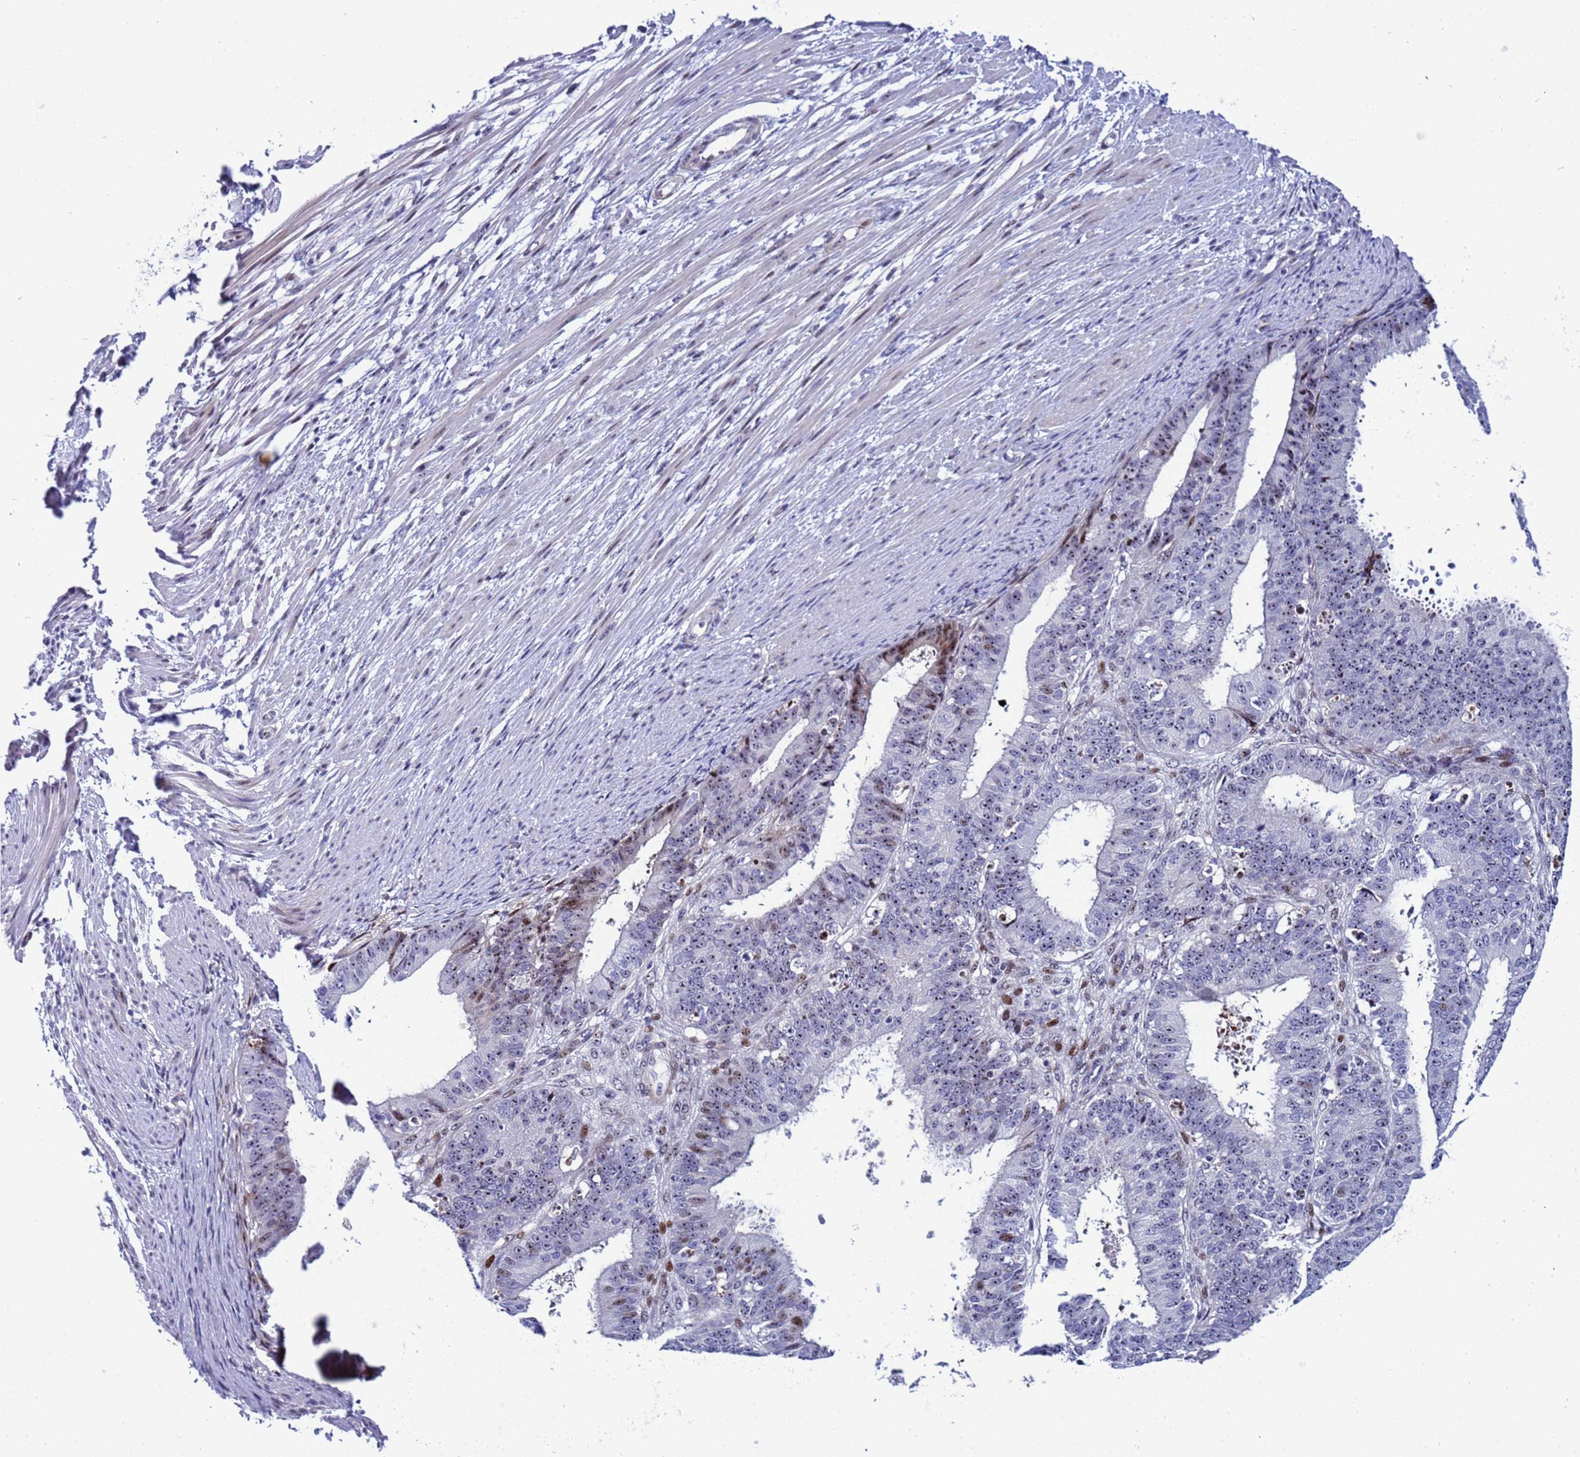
{"staining": {"intensity": "moderate", "quantity": "<25%", "location": "nuclear"}, "tissue": "ovarian cancer", "cell_type": "Tumor cells", "image_type": "cancer", "snomed": [{"axis": "morphology", "description": "Carcinoma, endometroid"}, {"axis": "topography", "description": "Appendix"}, {"axis": "topography", "description": "Ovary"}], "caption": "The immunohistochemical stain highlights moderate nuclear staining in tumor cells of ovarian cancer tissue. The protein of interest is shown in brown color, while the nuclei are stained blue.", "gene": "POP5", "patient": {"sex": "female", "age": 42}}